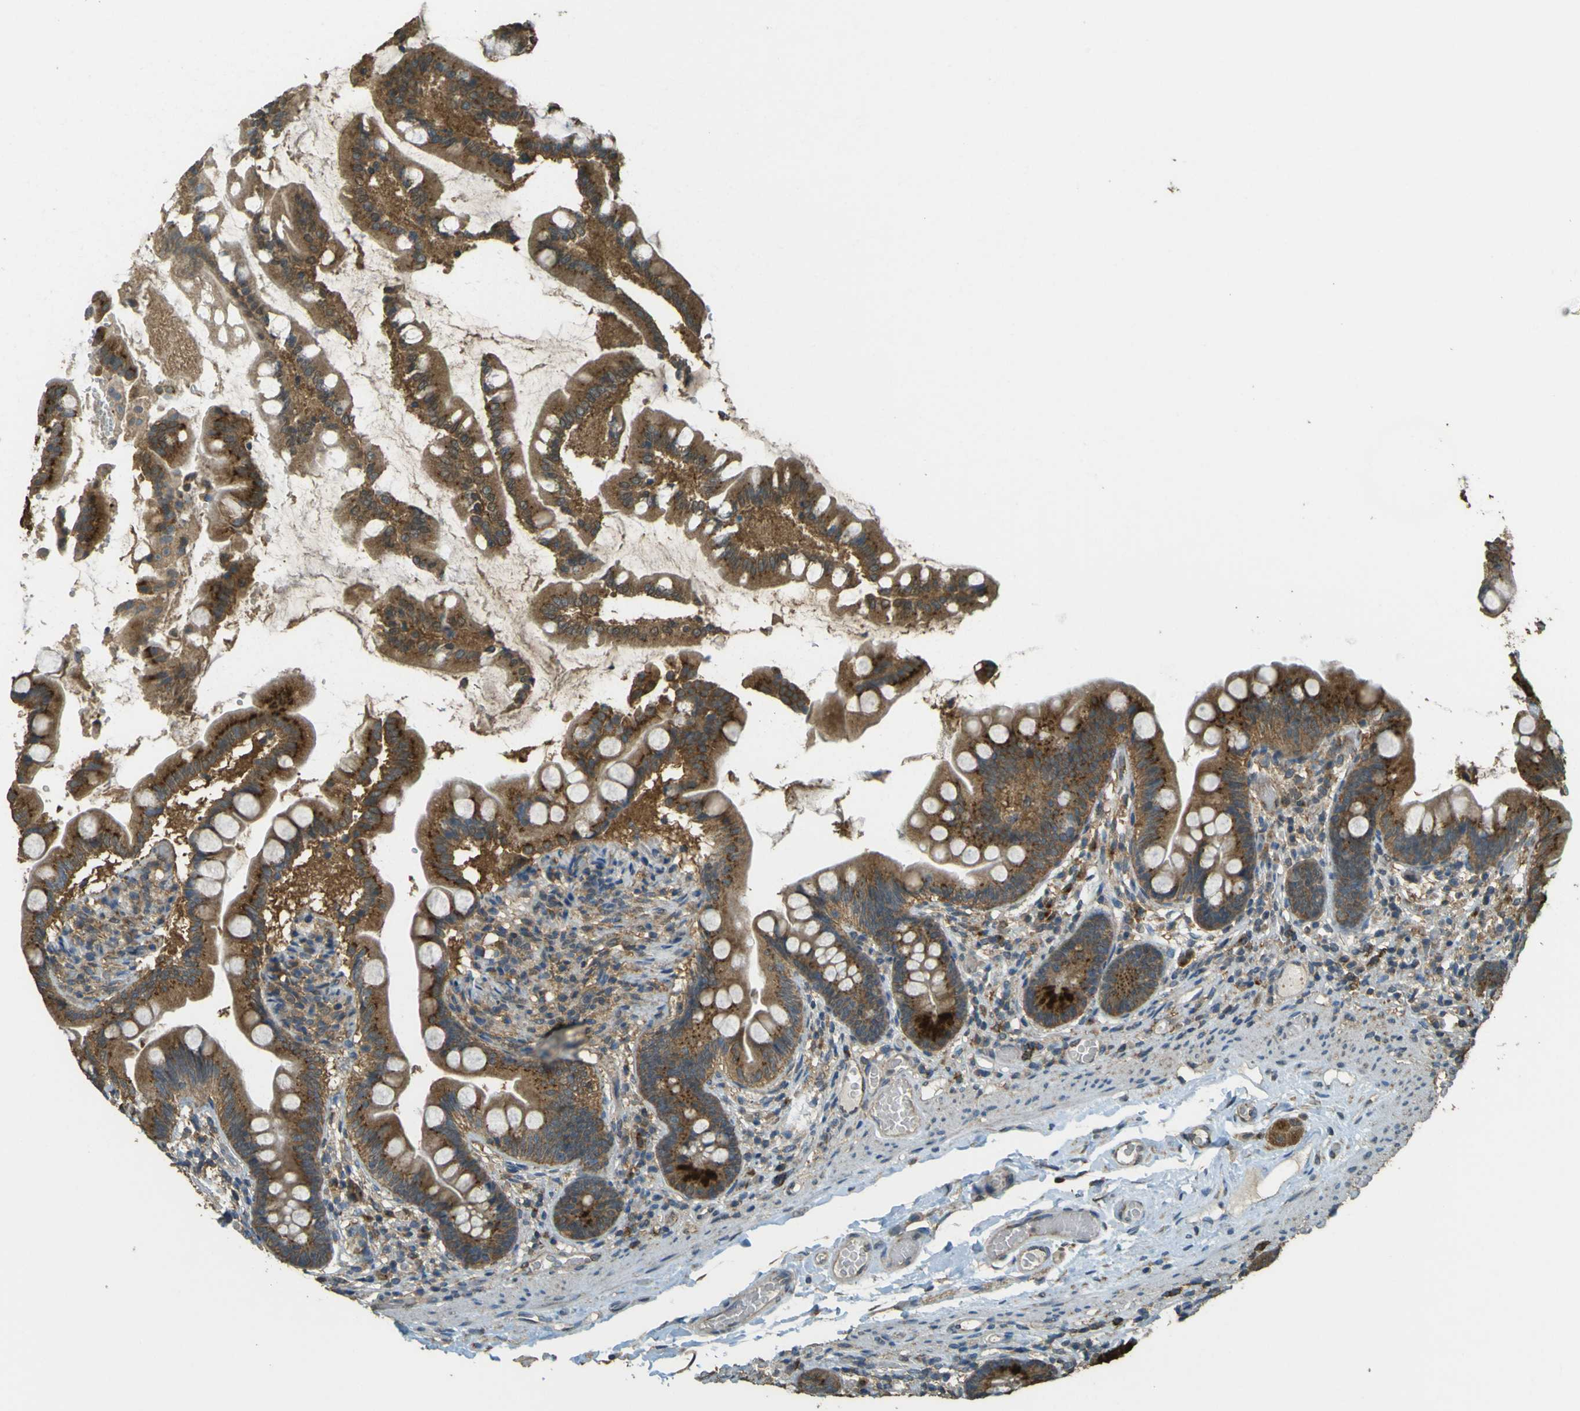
{"staining": {"intensity": "strong", "quantity": ">75%", "location": "cytoplasmic/membranous"}, "tissue": "small intestine", "cell_type": "Glandular cells", "image_type": "normal", "snomed": [{"axis": "morphology", "description": "Normal tissue, NOS"}, {"axis": "topography", "description": "Small intestine"}], "caption": "Immunohistochemistry staining of unremarkable small intestine, which shows high levels of strong cytoplasmic/membranous expression in approximately >75% of glandular cells indicating strong cytoplasmic/membranous protein positivity. The staining was performed using DAB (brown) for protein detection and nuclei were counterstained in hematoxylin (blue).", "gene": "GOLGA1", "patient": {"sex": "female", "age": 56}}